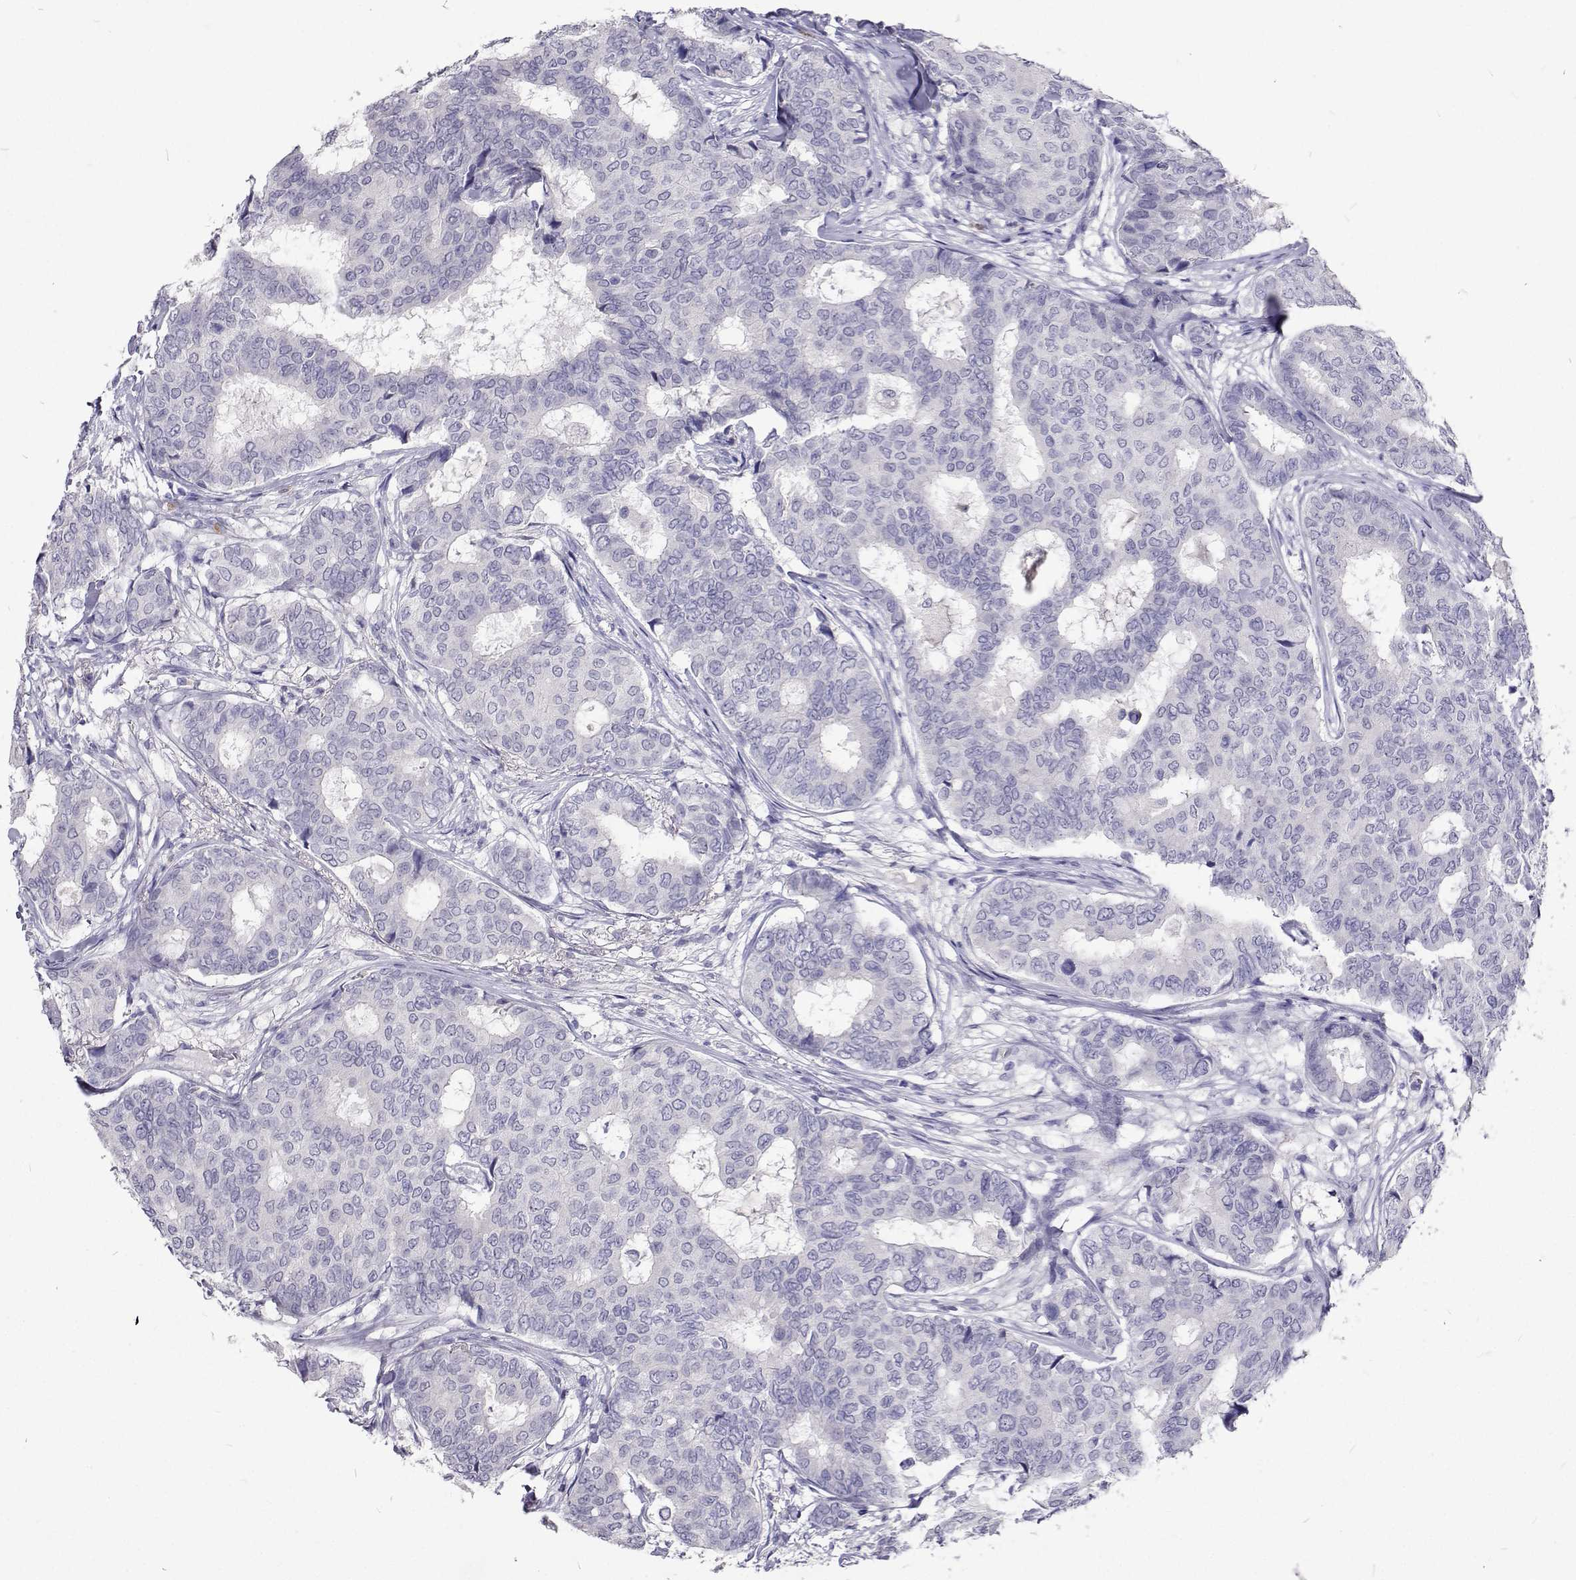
{"staining": {"intensity": "negative", "quantity": "none", "location": "none"}, "tissue": "breast cancer", "cell_type": "Tumor cells", "image_type": "cancer", "snomed": [{"axis": "morphology", "description": "Duct carcinoma"}, {"axis": "topography", "description": "Breast"}], "caption": "DAB immunohistochemical staining of human breast cancer (infiltrating ductal carcinoma) displays no significant staining in tumor cells.", "gene": "CFAP44", "patient": {"sex": "female", "age": 75}}